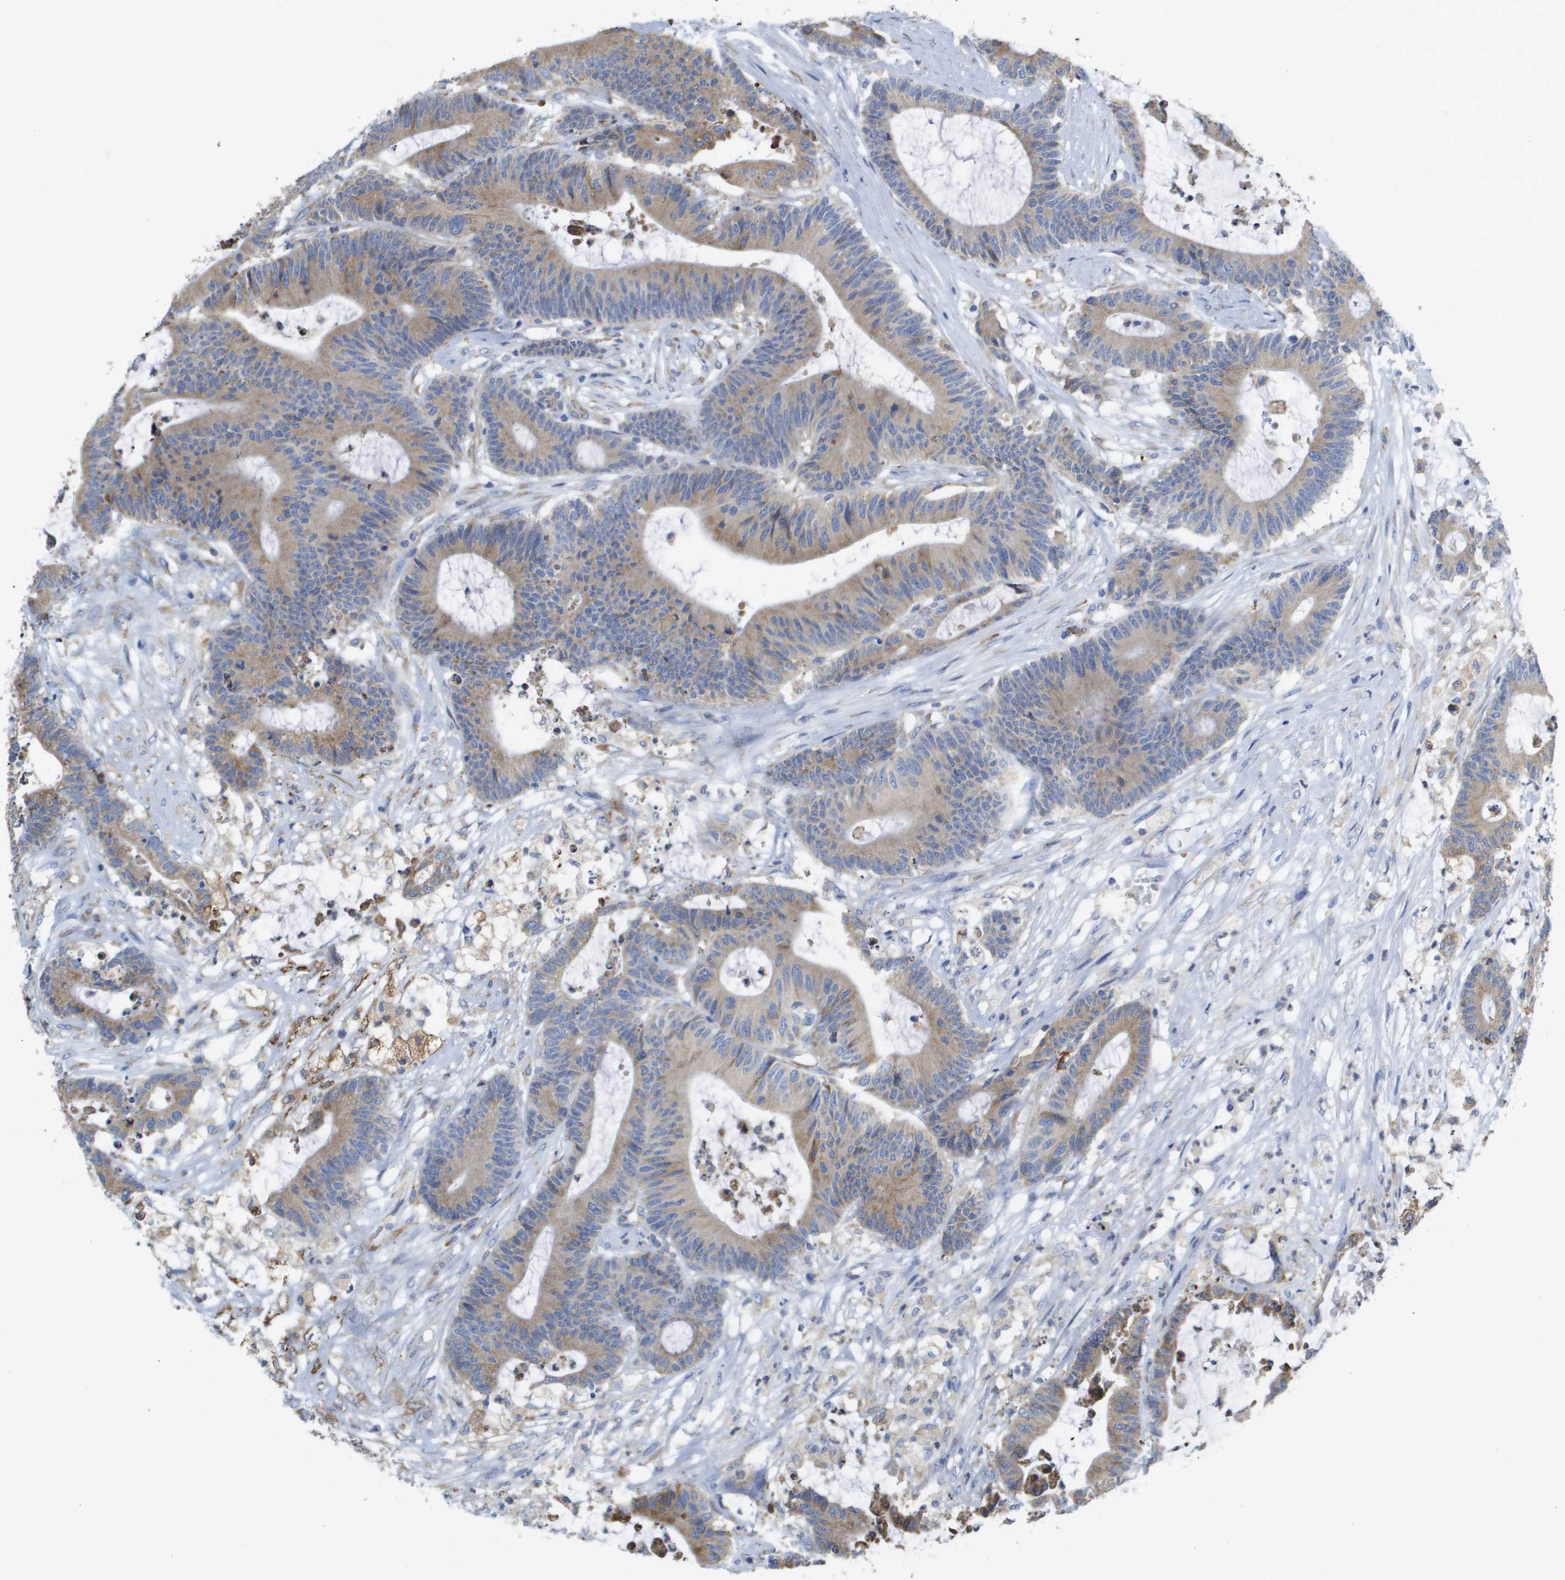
{"staining": {"intensity": "moderate", "quantity": ">75%", "location": "cytoplasmic/membranous"}, "tissue": "colorectal cancer", "cell_type": "Tumor cells", "image_type": "cancer", "snomed": [{"axis": "morphology", "description": "Adenocarcinoma, NOS"}, {"axis": "topography", "description": "Colon"}], "caption": "Tumor cells display medium levels of moderate cytoplasmic/membranous staining in about >75% of cells in human colorectal cancer. (brown staining indicates protein expression, while blue staining denotes nuclei).", "gene": "SDR42E1", "patient": {"sex": "female", "age": 84}}